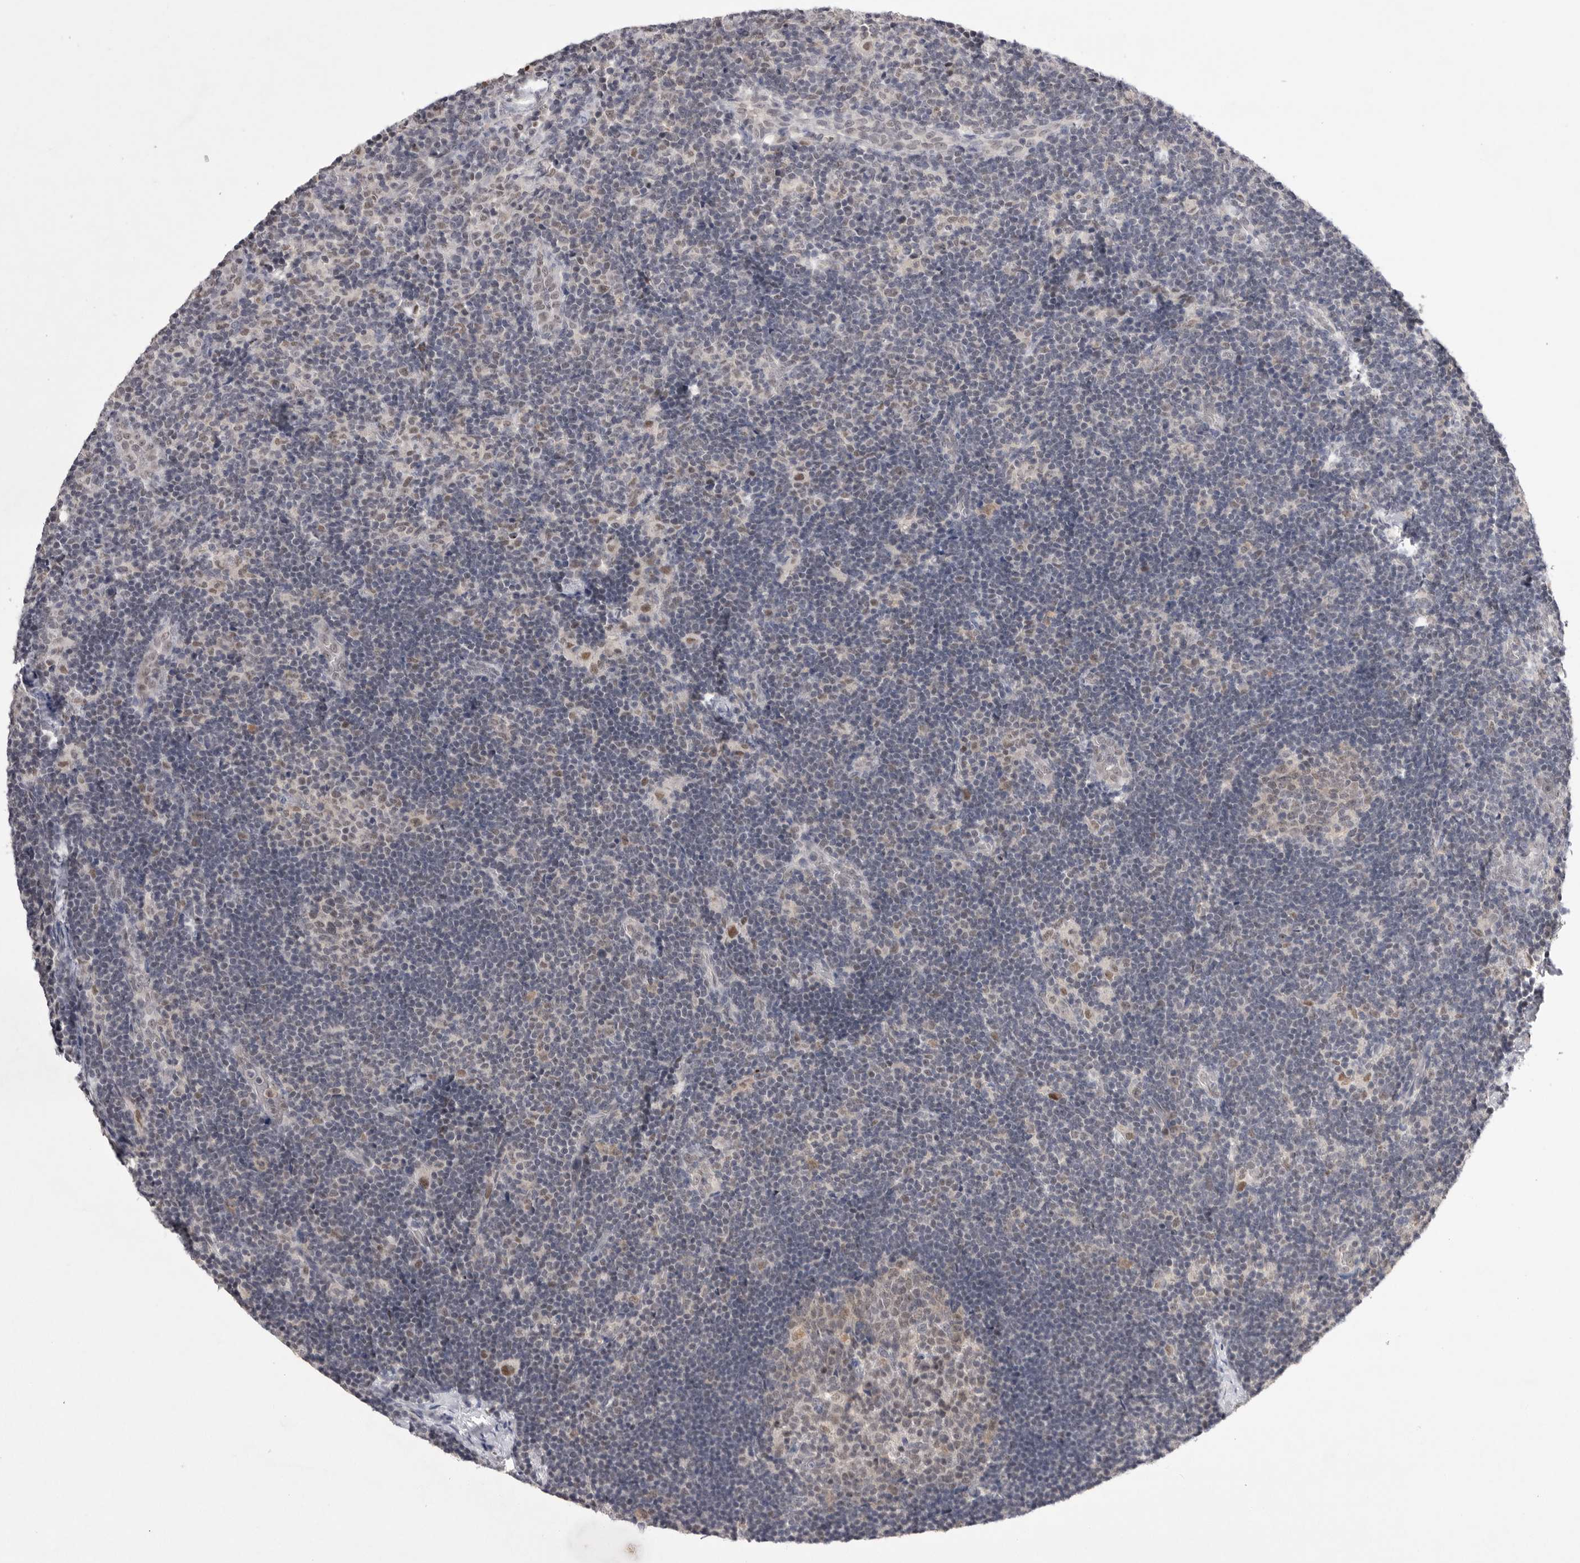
{"staining": {"intensity": "weak", "quantity": "25%-75%", "location": "nuclear"}, "tissue": "lymph node", "cell_type": "Germinal center cells", "image_type": "normal", "snomed": [{"axis": "morphology", "description": "Normal tissue, NOS"}, {"axis": "topography", "description": "Lymph node"}], "caption": "High-power microscopy captured an IHC micrograph of benign lymph node, revealing weak nuclear expression in about 25%-75% of germinal center cells. The staining was performed using DAB (3,3'-diaminobenzidine) to visualize the protein expression in brown, while the nuclei were stained in blue with hematoxylin (Magnification: 20x).", "gene": "HUS1", "patient": {"sex": "female", "age": 22}}